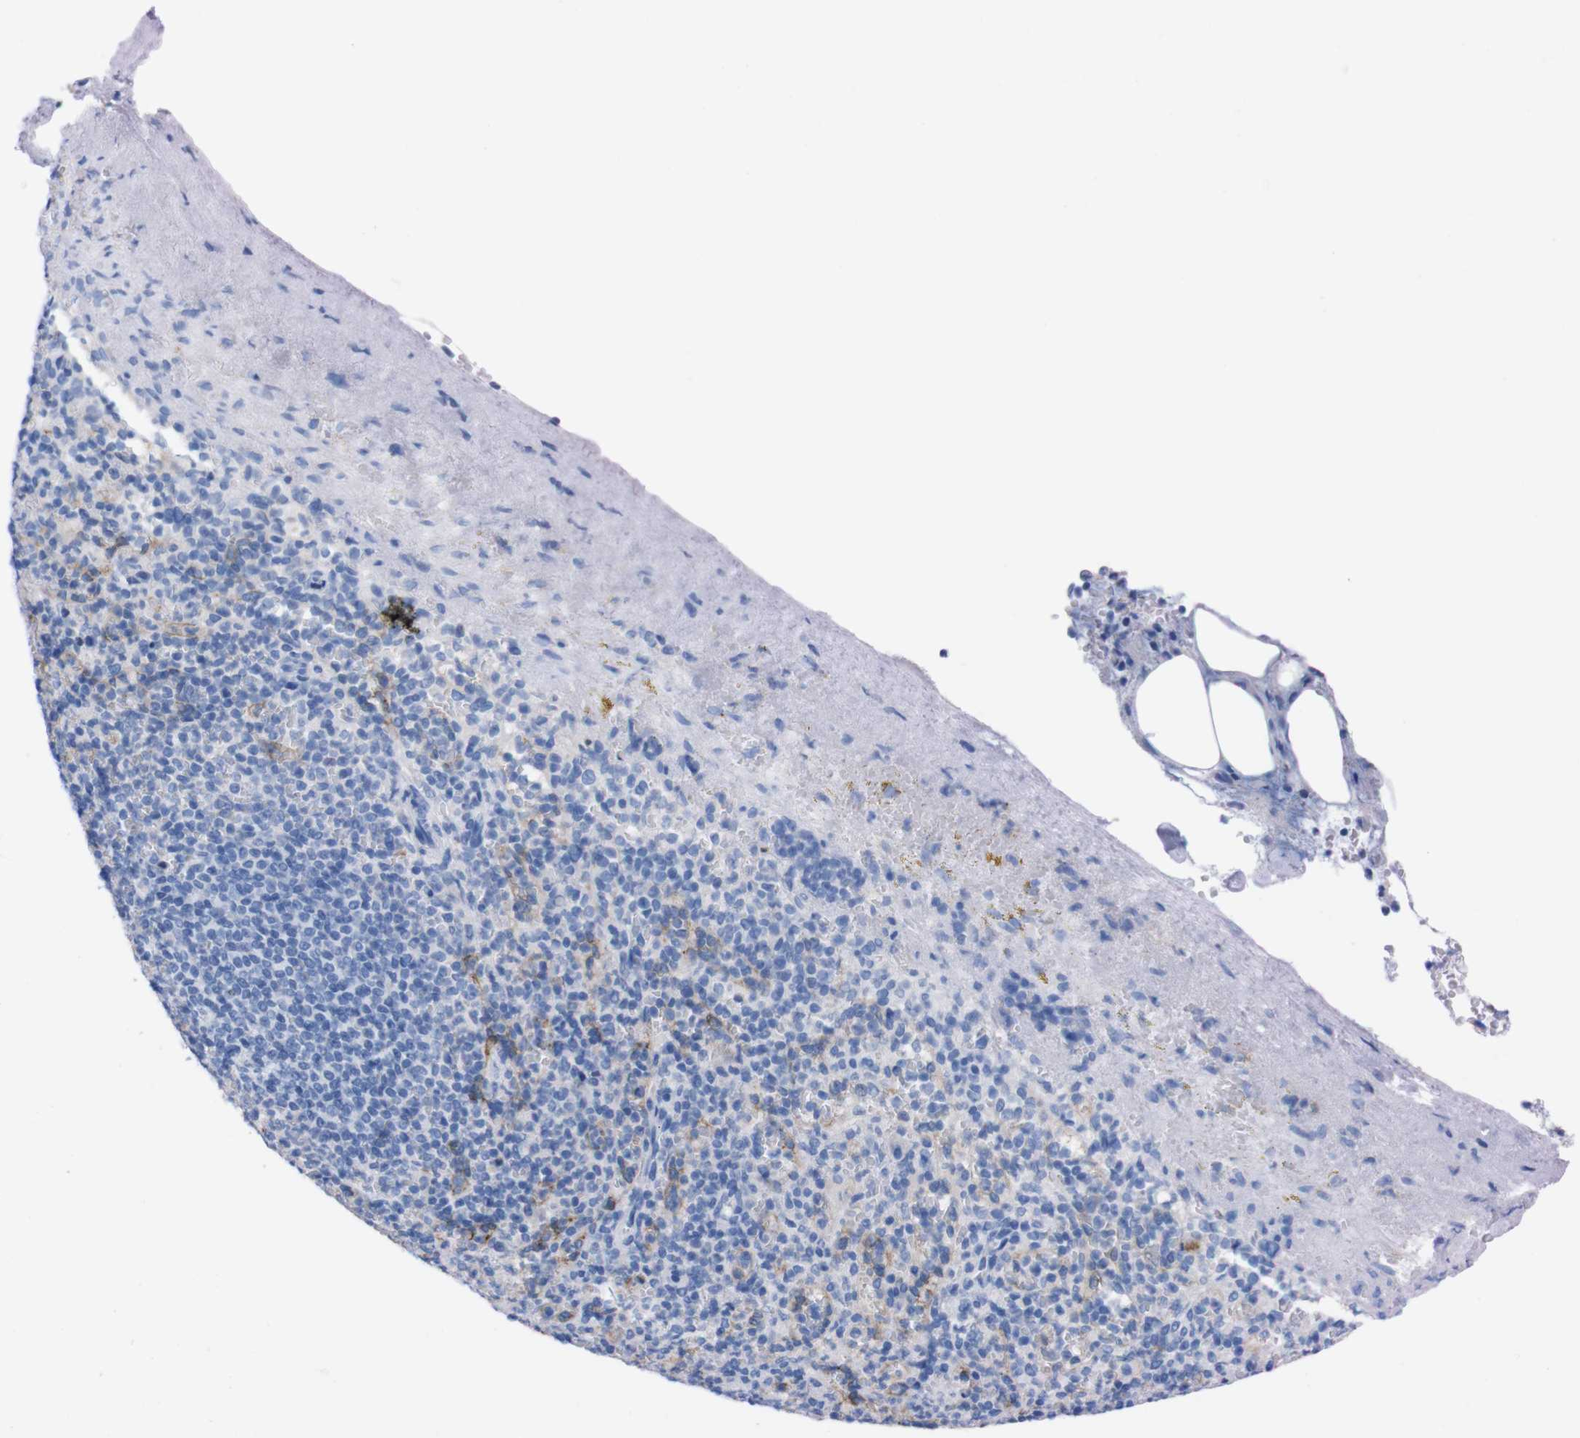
{"staining": {"intensity": "weak", "quantity": "<25%", "location": "cytoplasmic/membranous"}, "tissue": "spleen", "cell_type": "Cells in red pulp", "image_type": "normal", "snomed": [{"axis": "morphology", "description": "Normal tissue, NOS"}, {"axis": "topography", "description": "Spleen"}], "caption": "This image is of normal spleen stained with IHC to label a protein in brown with the nuclei are counter-stained blue. There is no expression in cells in red pulp.", "gene": "TMEM243", "patient": {"sex": "female", "age": 74}}